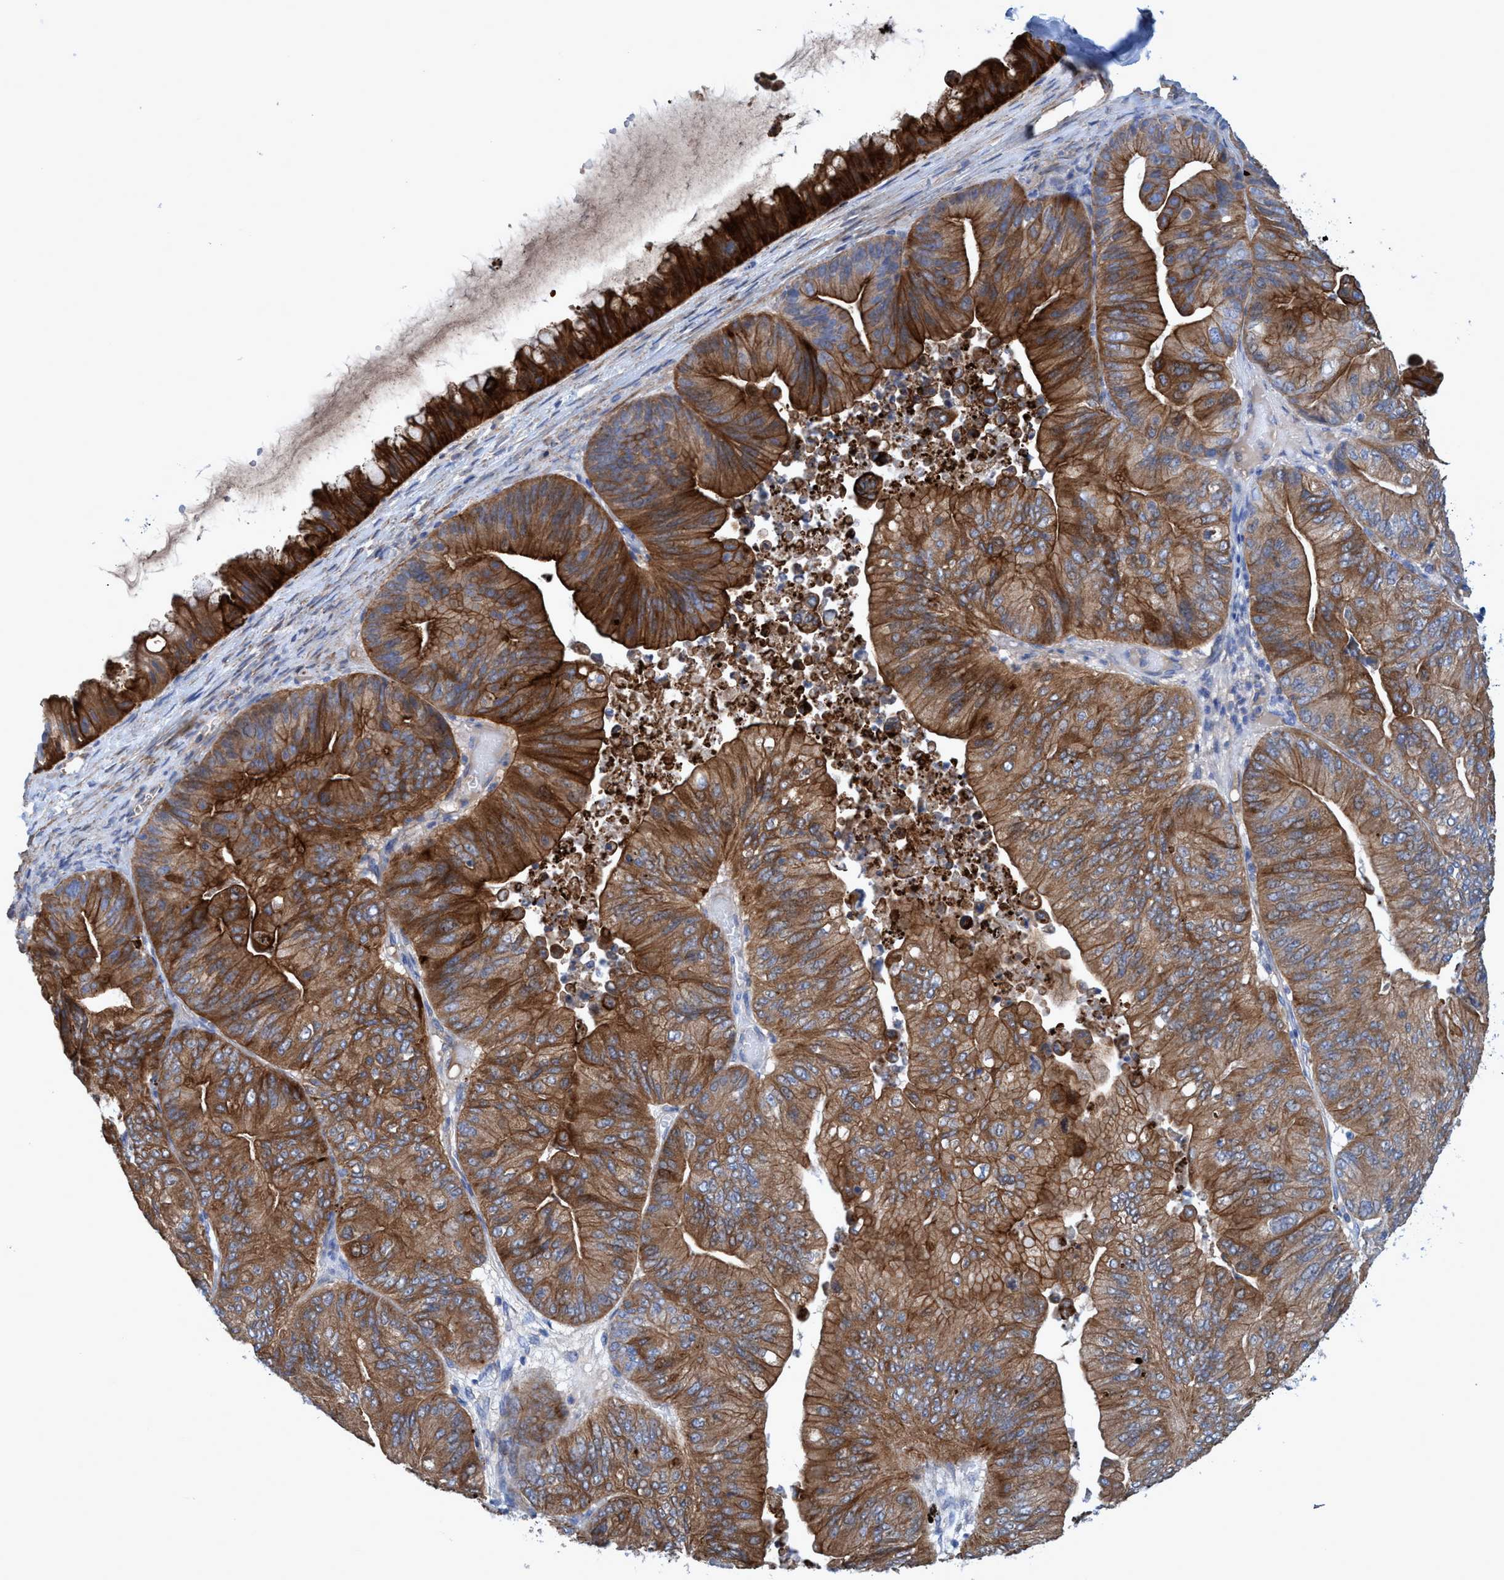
{"staining": {"intensity": "strong", "quantity": "25%-75%", "location": "cytoplasmic/membranous"}, "tissue": "ovarian cancer", "cell_type": "Tumor cells", "image_type": "cancer", "snomed": [{"axis": "morphology", "description": "Cystadenocarcinoma, mucinous, NOS"}, {"axis": "topography", "description": "Ovary"}], "caption": "Ovarian mucinous cystadenocarcinoma stained for a protein exhibits strong cytoplasmic/membranous positivity in tumor cells.", "gene": "GULP1", "patient": {"sex": "female", "age": 61}}